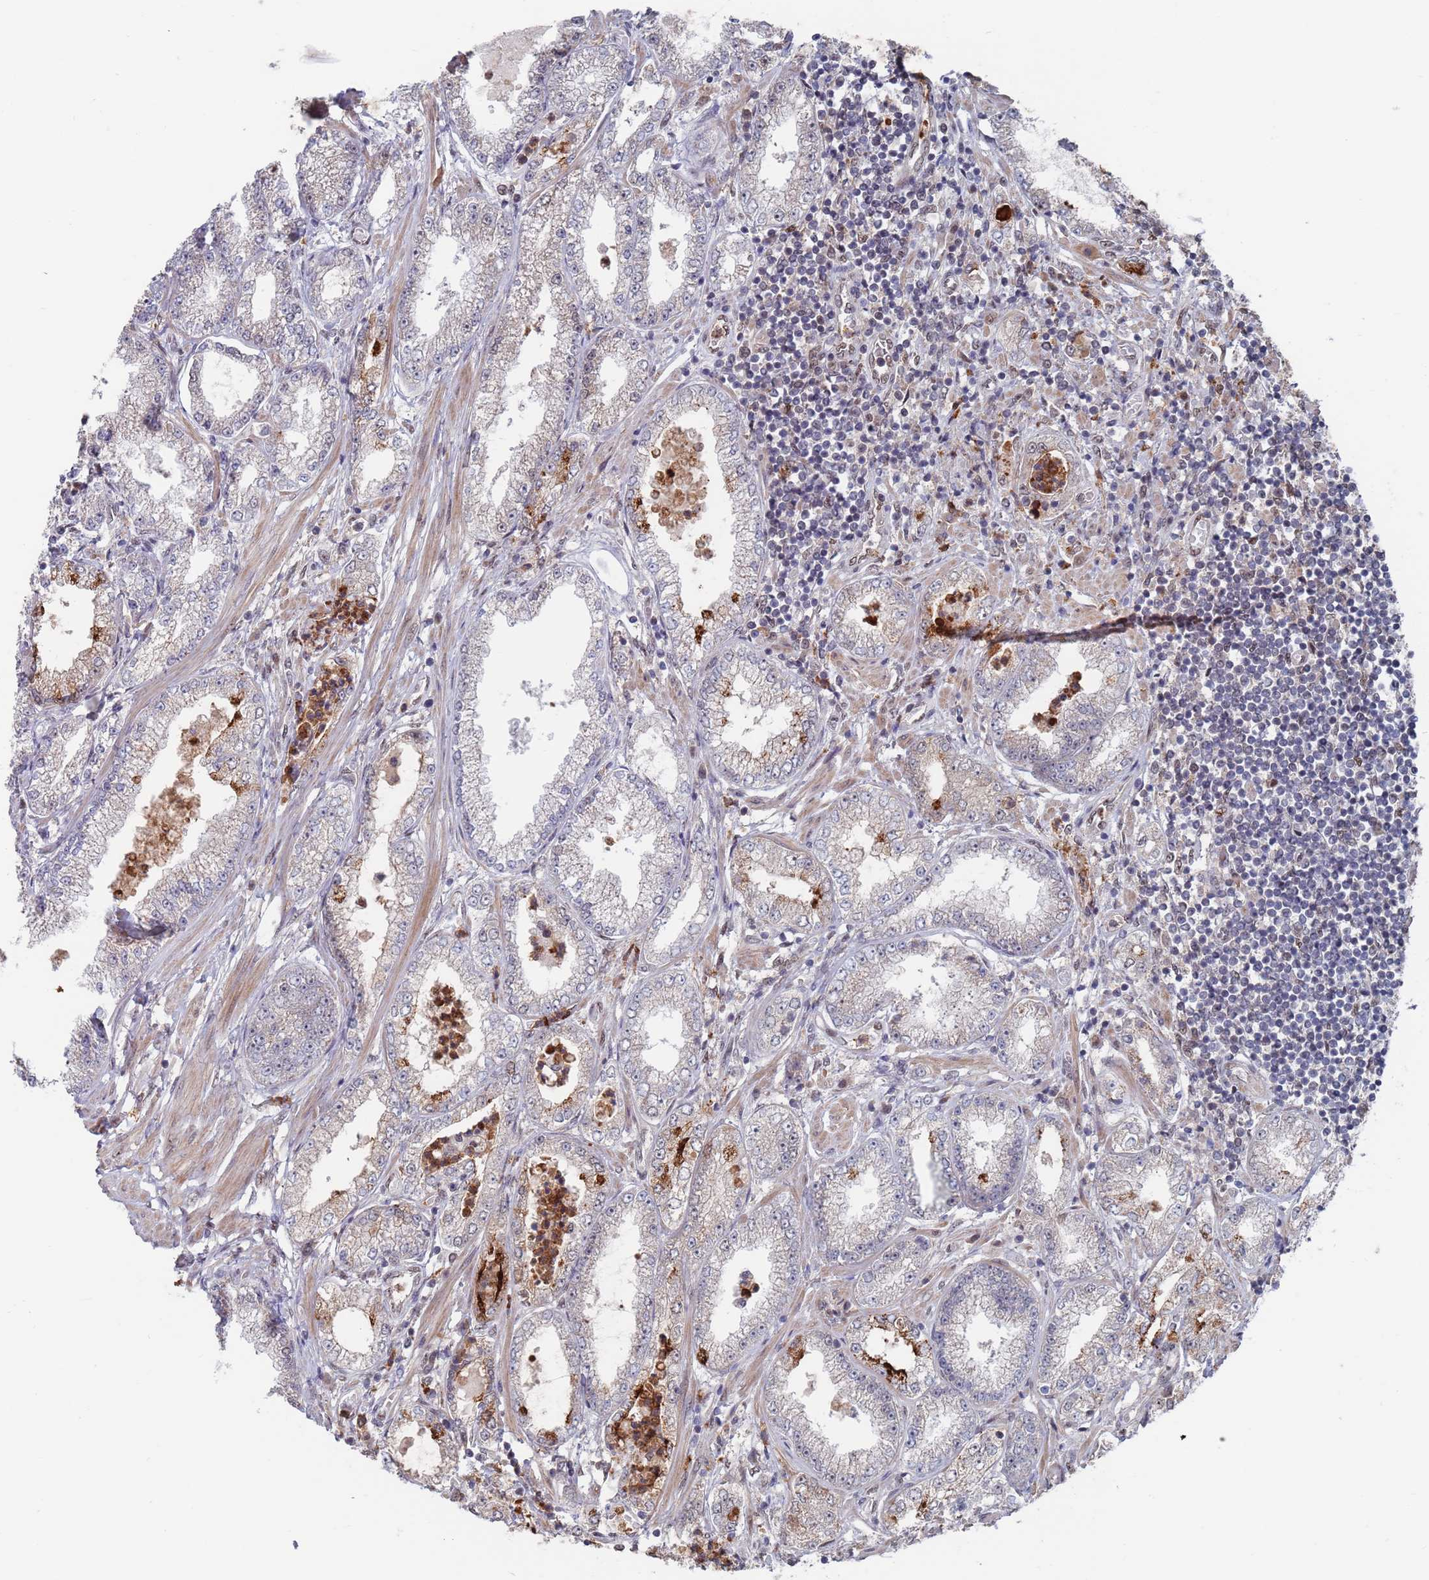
{"staining": {"intensity": "weak", "quantity": "<25%", "location": "cytoplasmic/membranous"}, "tissue": "prostate cancer", "cell_type": "Tumor cells", "image_type": "cancer", "snomed": [{"axis": "morphology", "description": "Adenocarcinoma, High grade"}, {"axis": "topography", "description": "Prostate"}], "caption": "This micrograph is of prostate cancer stained with immunohistochemistry (IHC) to label a protein in brown with the nuclei are counter-stained blue. There is no positivity in tumor cells.", "gene": "RPP25", "patient": {"sex": "male", "age": 69}}